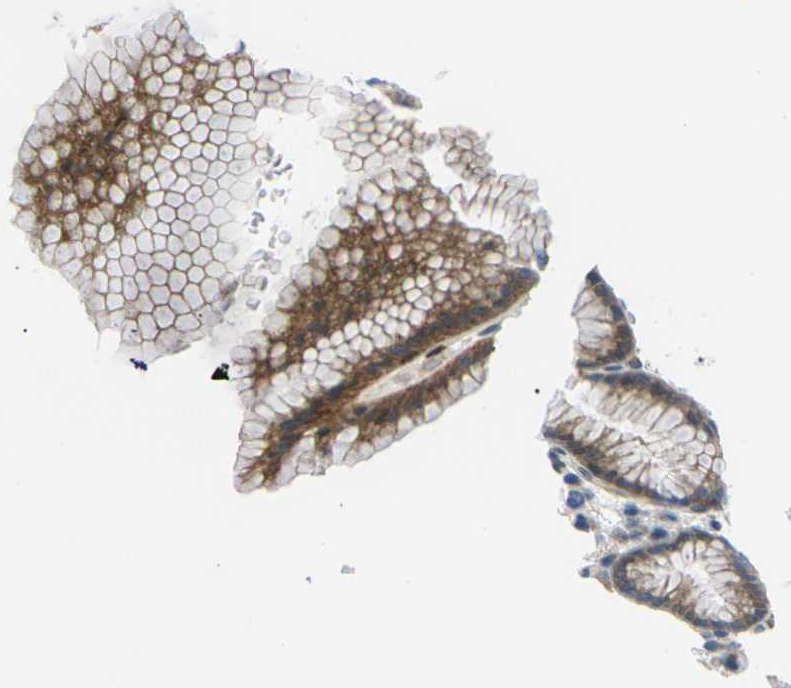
{"staining": {"intensity": "moderate", "quantity": "<25%", "location": "cytoplasmic/membranous"}, "tissue": "stomach", "cell_type": "Glandular cells", "image_type": "normal", "snomed": [{"axis": "morphology", "description": "Normal tissue, NOS"}, {"axis": "topography", "description": "Stomach, lower"}], "caption": "Stomach stained with immunohistochemistry shows moderate cytoplasmic/membranous positivity in approximately <25% of glandular cells. (brown staining indicates protein expression, while blue staining denotes nuclei).", "gene": "RPS6KA3", "patient": {"sex": "male", "age": 52}}